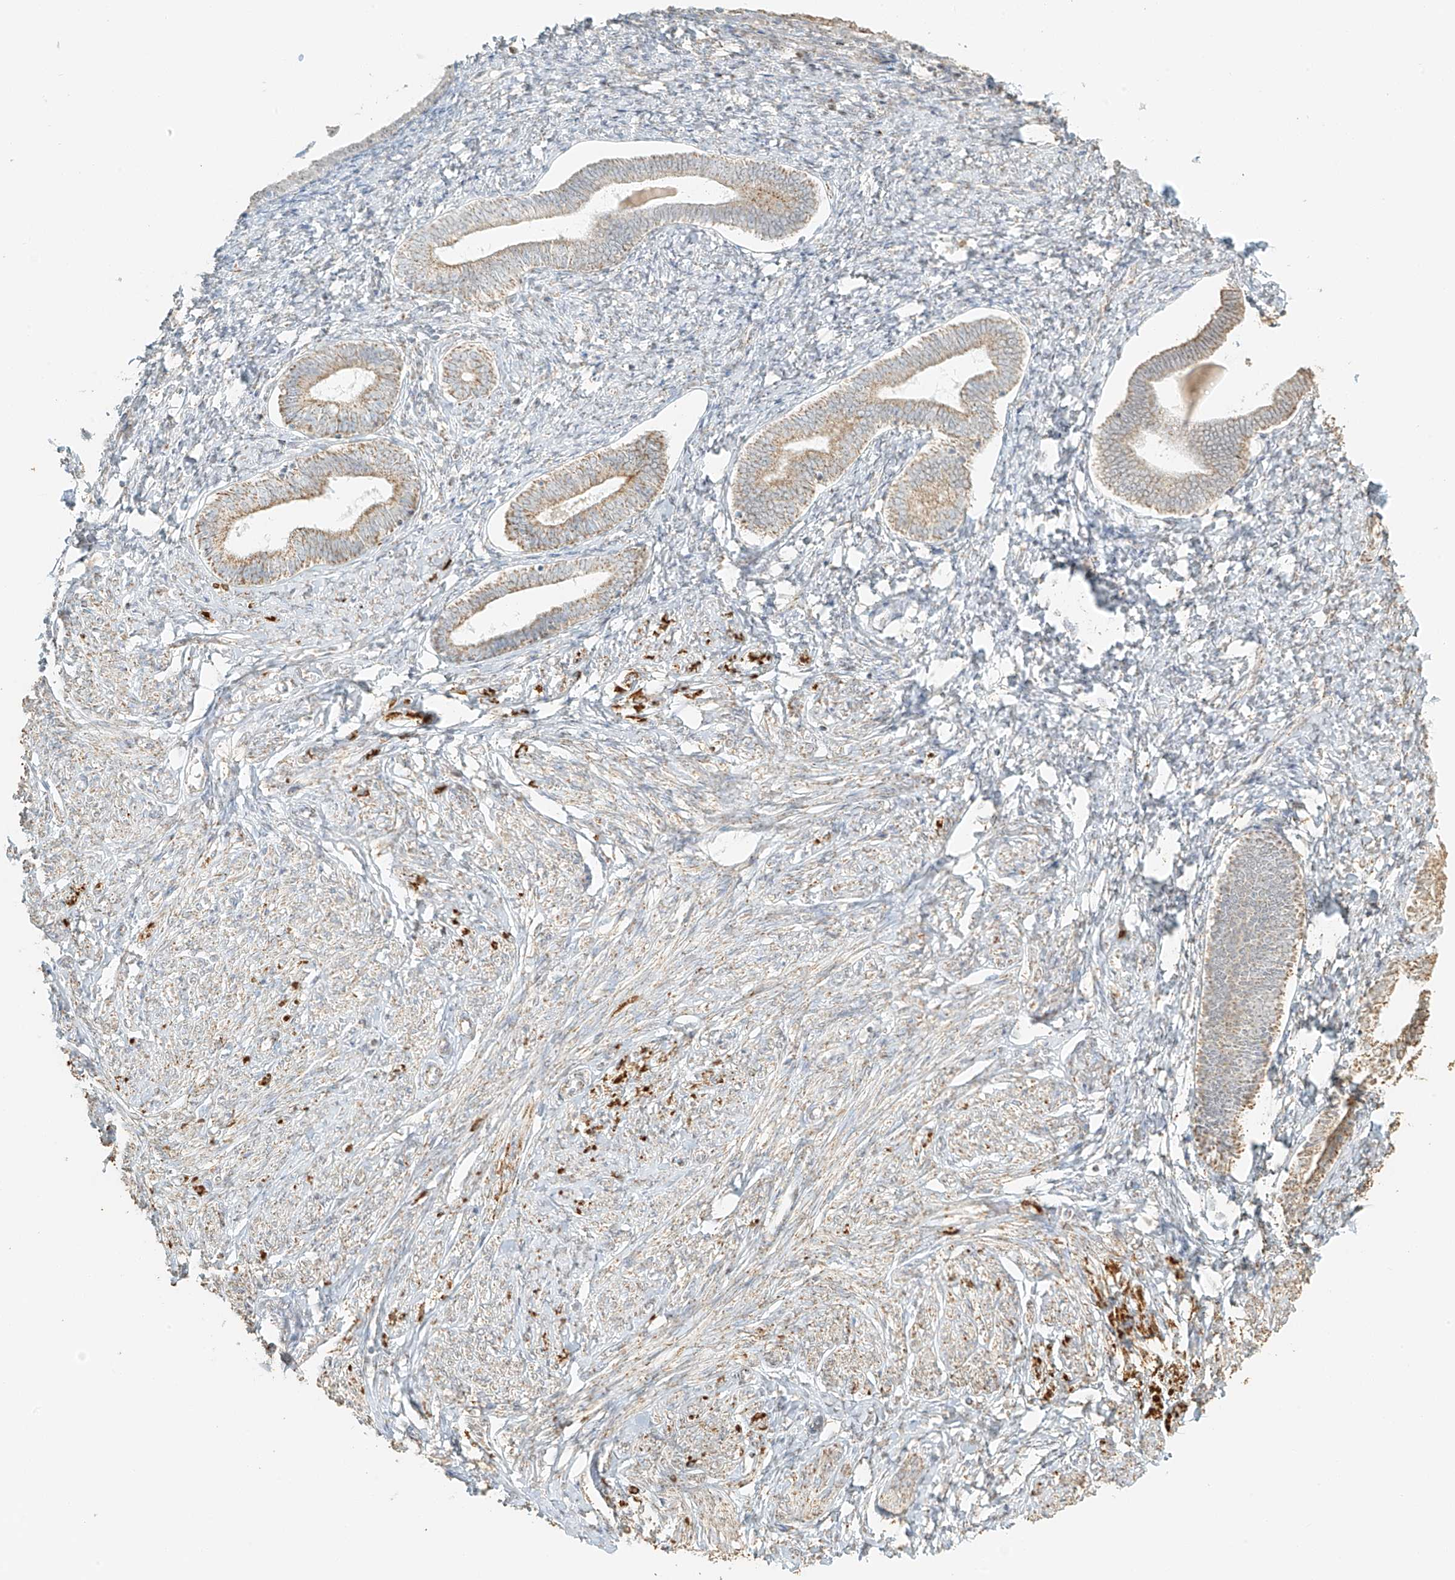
{"staining": {"intensity": "weak", "quantity": "<25%", "location": "cytoplasmic/membranous"}, "tissue": "endometrium", "cell_type": "Cells in endometrial stroma", "image_type": "normal", "snomed": [{"axis": "morphology", "description": "Normal tissue, NOS"}, {"axis": "topography", "description": "Endometrium"}], "caption": "IHC of normal human endometrium demonstrates no positivity in cells in endometrial stroma.", "gene": "MIPEP", "patient": {"sex": "female", "age": 72}}